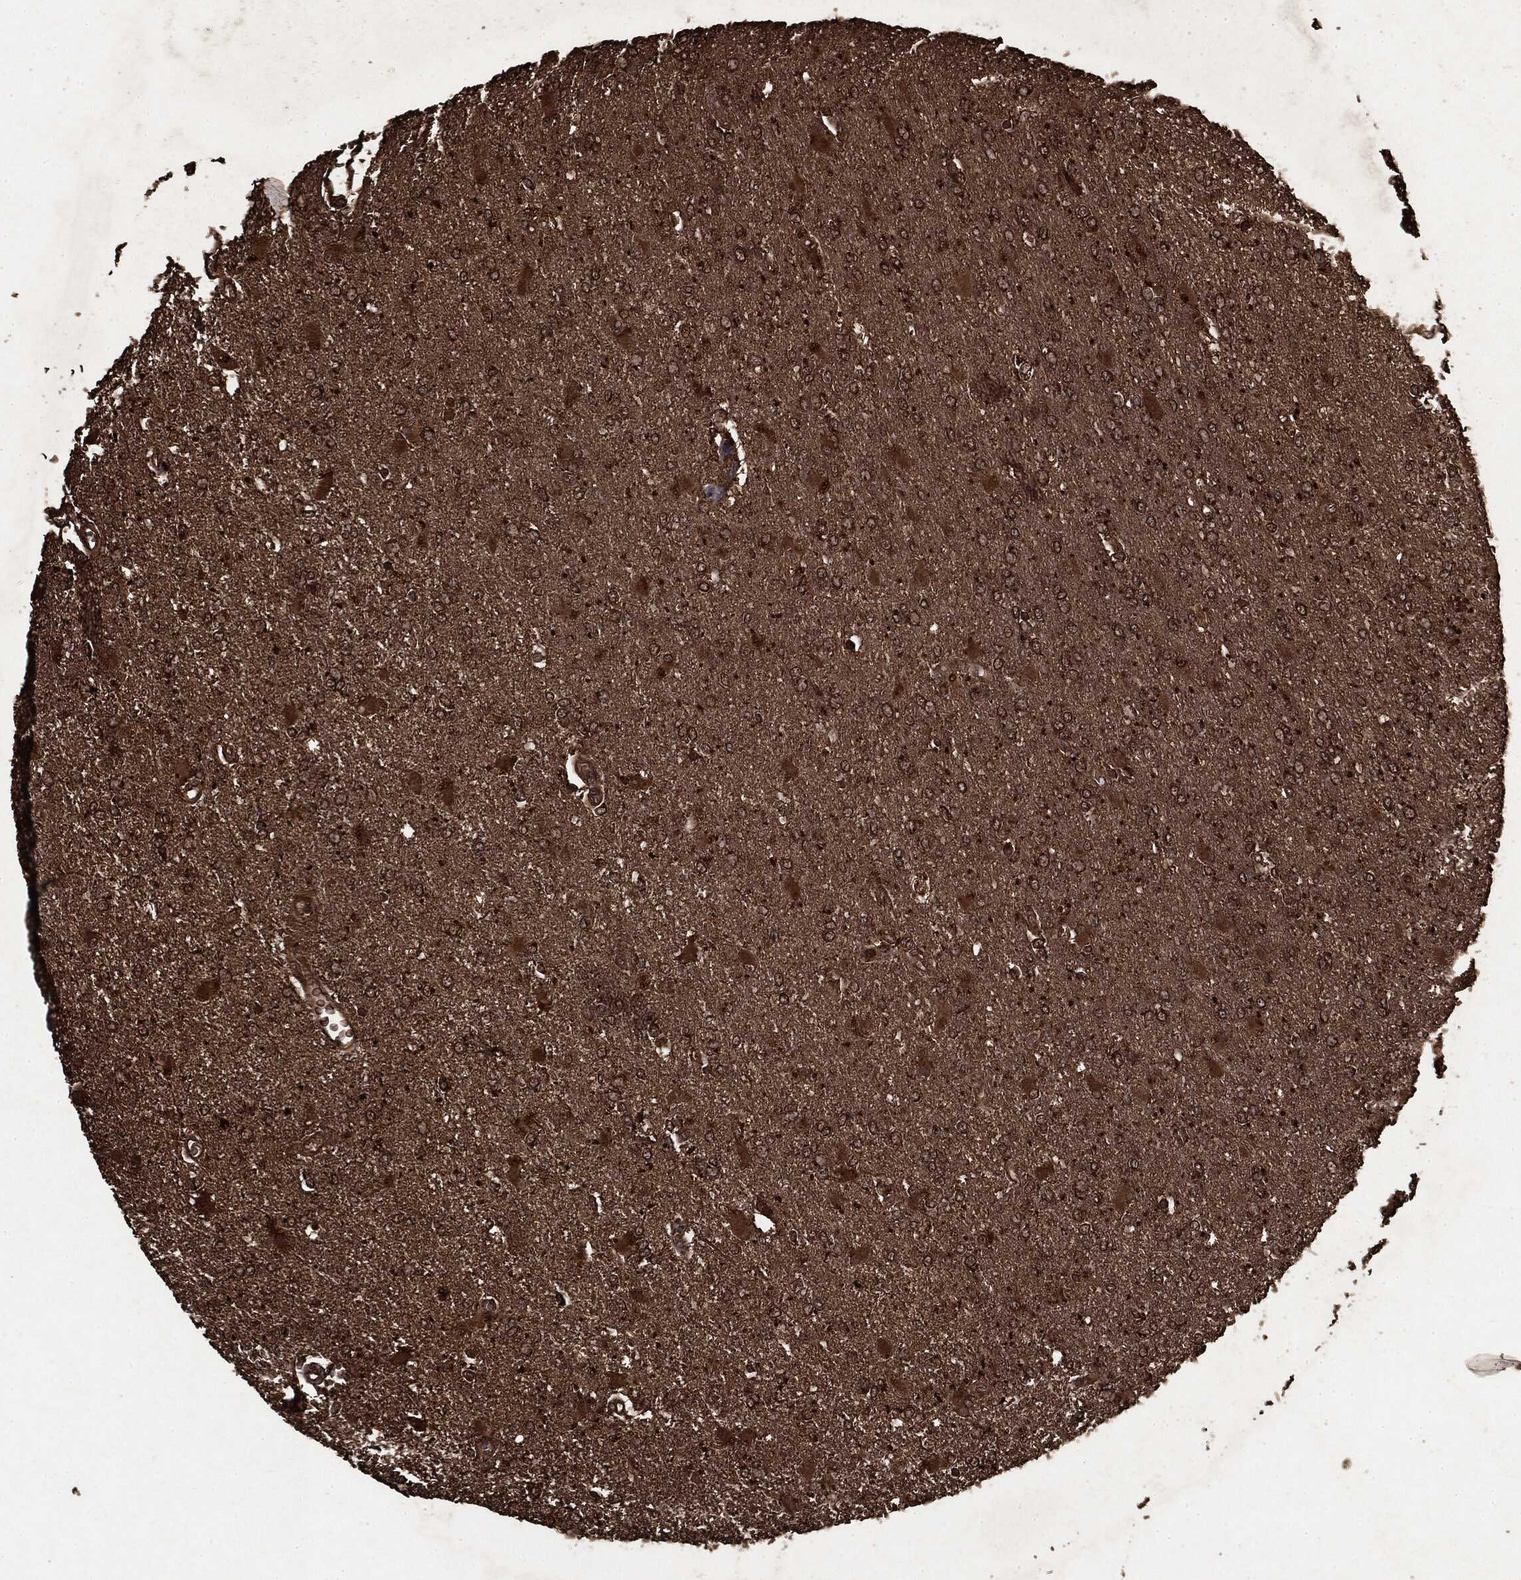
{"staining": {"intensity": "moderate", "quantity": ">75%", "location": "cytoplasmic/membranous"}, "tissue": "glioma", "cell_type": "Tumor cells", "image_type": "cancer", "snomed": [{"axis": "morphology", "description": "Glioma, malignant, High grade"}, {"axis": "topography", "description": "Cerebral cortex"}], "caption": "IHC (DAB (3,3'-diaminobenzidine)) staining of human malignant glioma (high-grade) exhibits moderate cytoplasmic/membranous protein expression in about >75% of tumor cells.", "gene": "ARAF", "patient": {"sex": "male", "age": 79}}